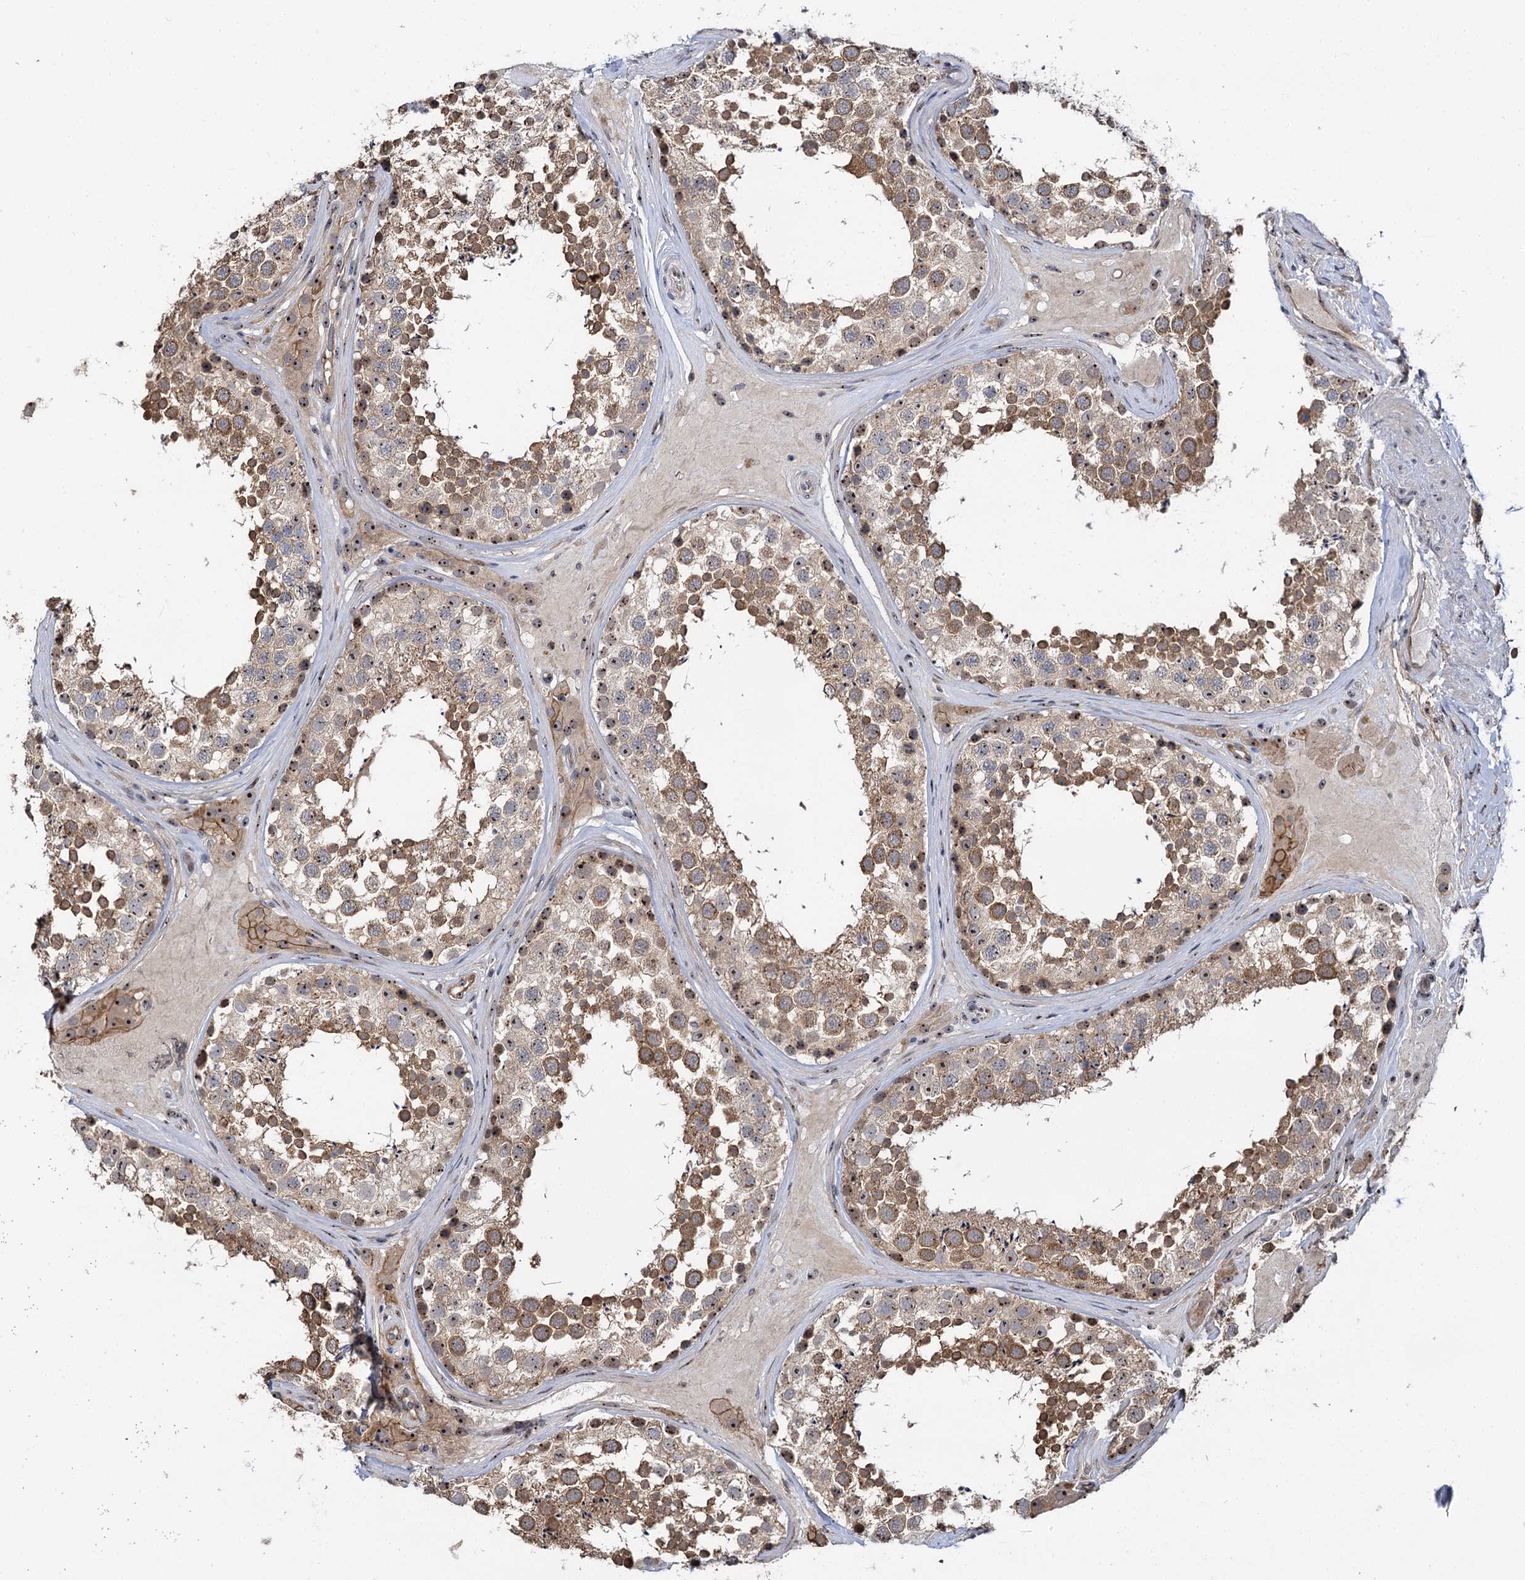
{"staining": {"intensity": "moderate", "quantity": ">75%", "location": "cytoplasmic/membranous,nuclear"}, "tissue": "testis", "cell_type": "Cells in seminiferous ducts", "image_type": "normal", "snomed": [{"axis": "morphology", "description": "Normal tissue, NOS"}, {"axis": "topography", "description": "Testis"}], "caption": "Immunohistochemical staining of unremarkable testis shows medium levels of moderate cytoplasmic/membranous,nuclear expression in approximately >75% of cells in seminiferous ducts. Immunohistochemistry (ihc) stains the protein of interest in brown and the nuclei are stained blue.", "gene": "SUPT20H", "patient": {"sex": "male", "age": 46}}